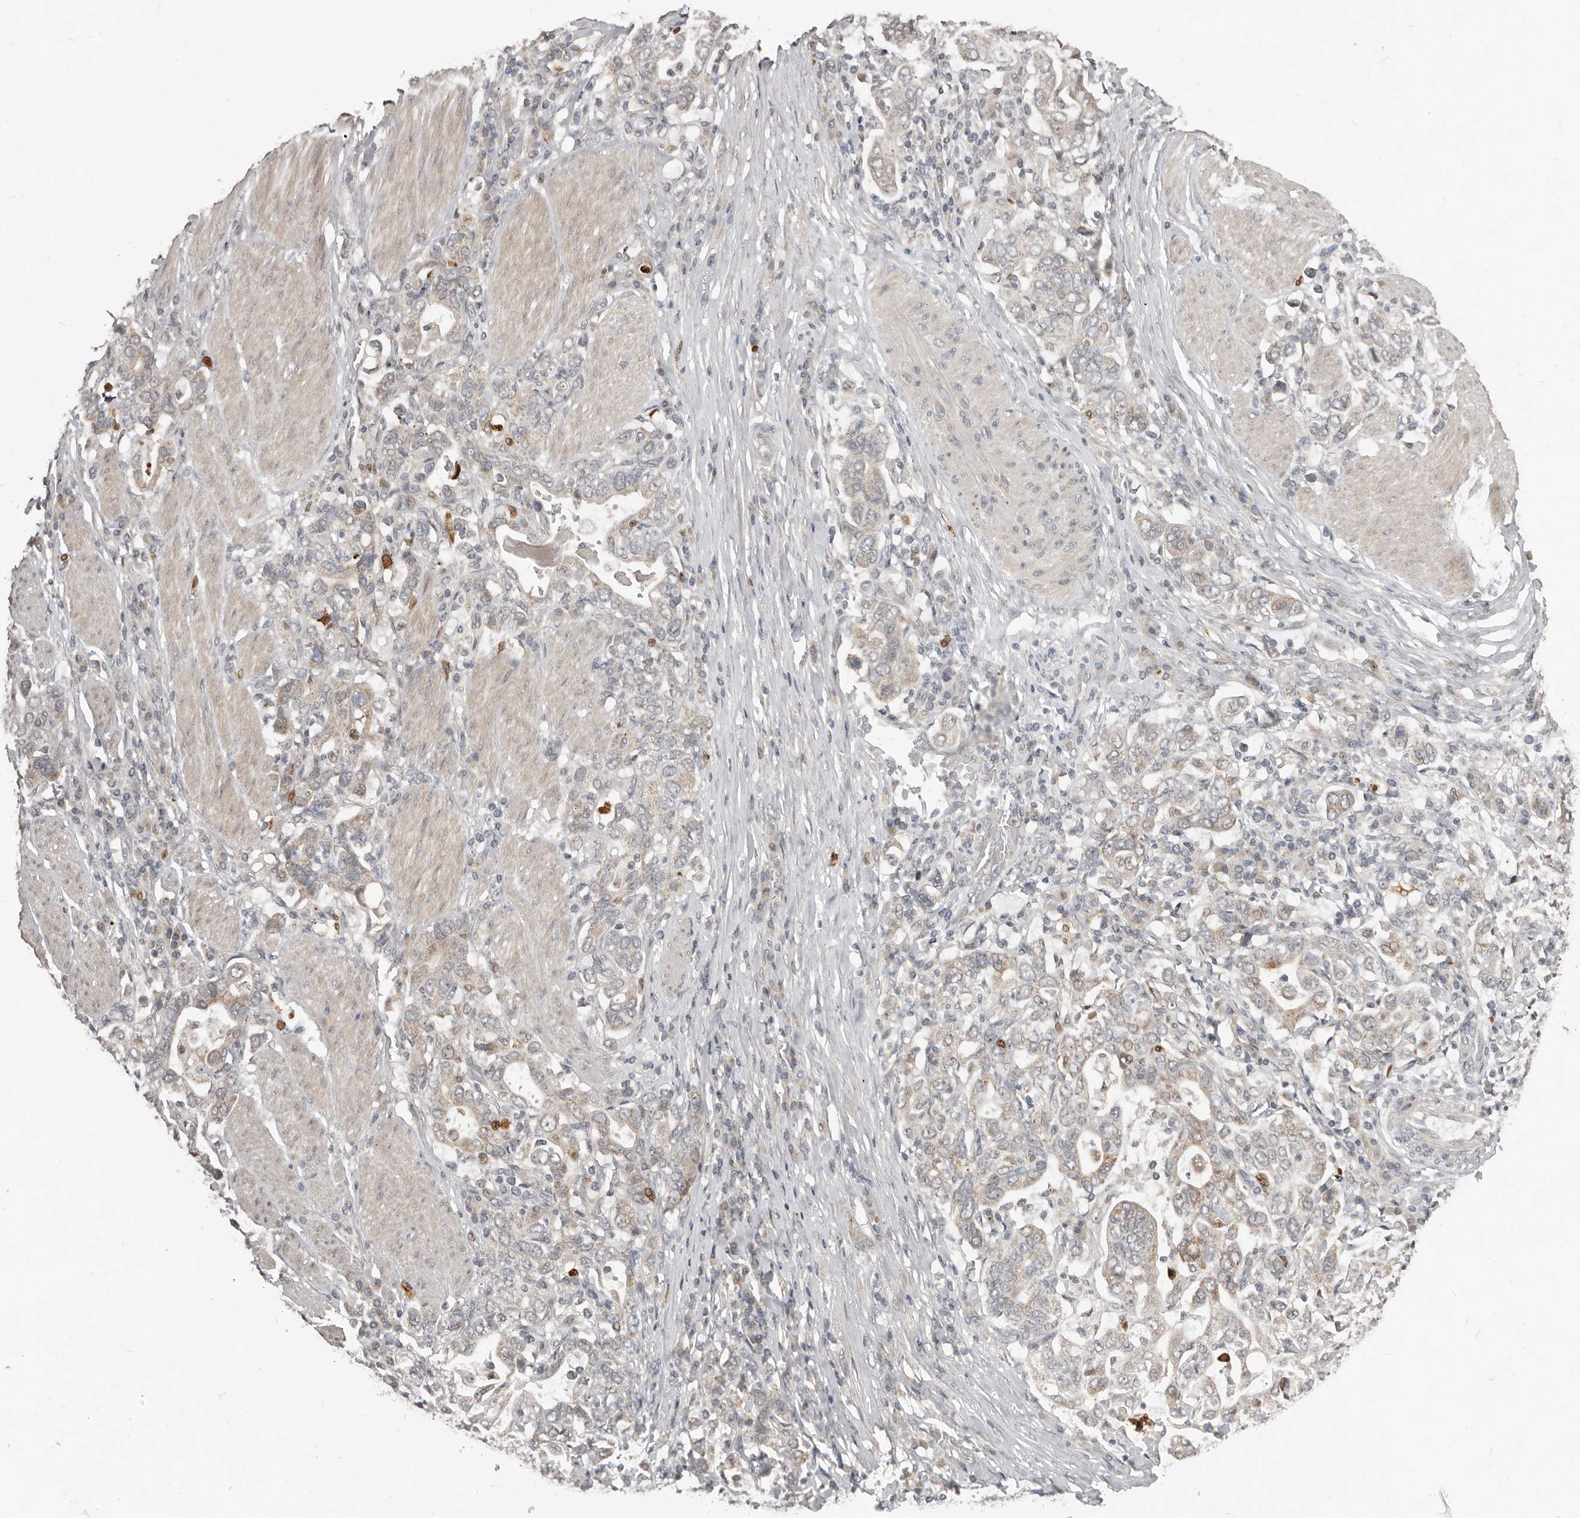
{"staining": {"intensity": "weak", "quantity": "<25%", "location": "cytoplasmic/membranous"}, "tissue": "stomach cancer", "cell_type": "Tumor cells", "image_type": "cancer", "snomed": [{"axis": "morphology", "description": "Adenocarcinoma, NOS"}, {"axis": "topography", "description": "Stomach, upper"}], "caption": "High power microscopy photomicrograph of an immunohistochemistry micrograph of stomach adenocarcinoma, revealing no significant expression in tumor cells.", "gene": "APOL6", "patient": {"sex": "male", "age": 62}}